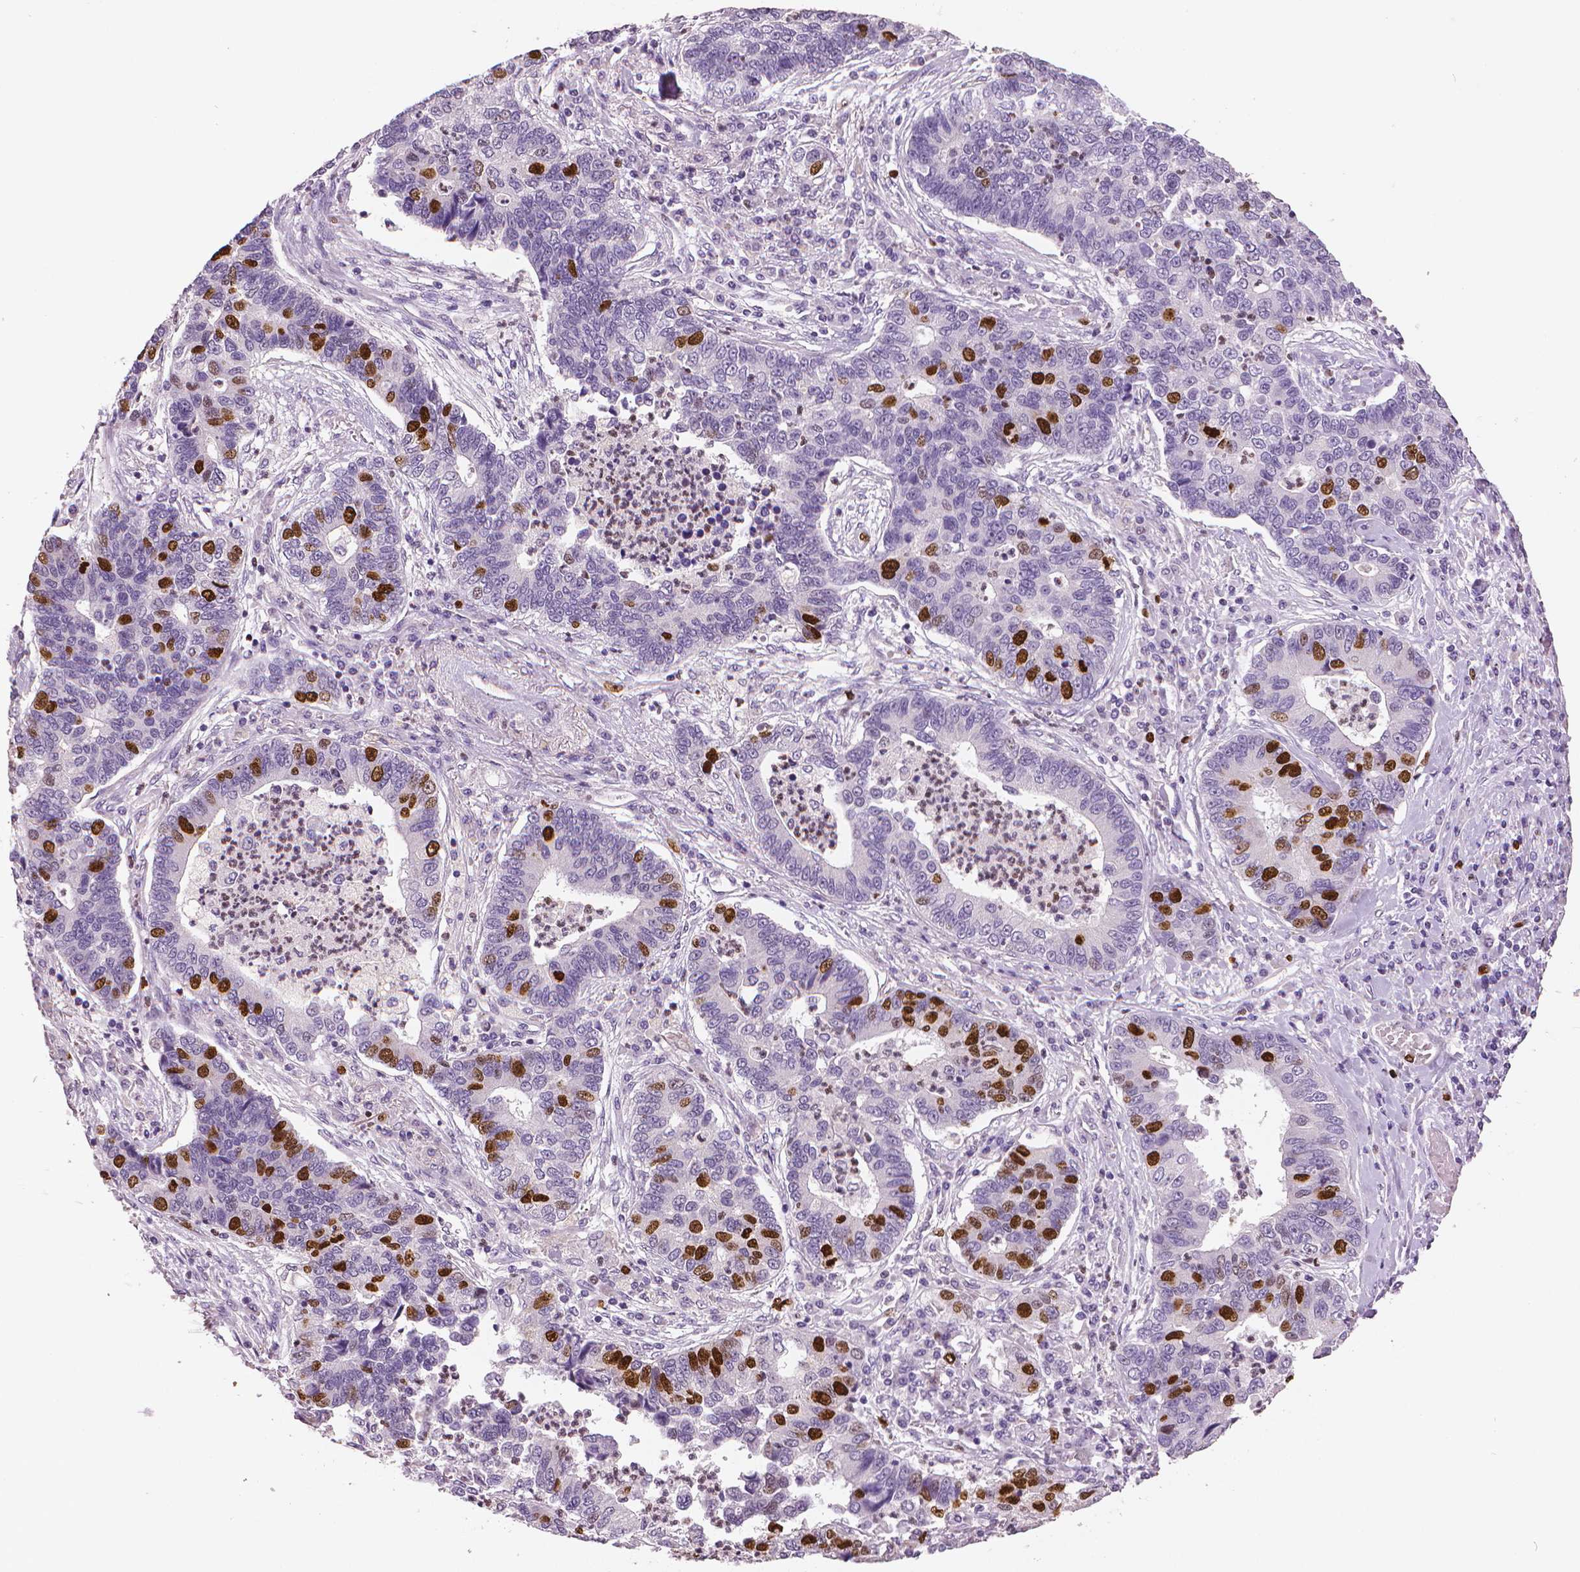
{"staining": {"intensity": "strong", "quantity": "<25%", "location": "nuclear"}, "tissue": "lung cancer", "cell_type": "Tumor cells", "image_type": "cancer", "snomed": [{"axis": "morphology", "description": "Adenocarcinoma, NOS"}, {"axis": "topography", "description": "Lung"}], "caption": "Immunohistochemistry (IHC) histopathology image of human lung adenocarcinoma stained for a protein (brown), which exhibits medium levels of strong nuclear positivity in about <25% of tumor cells.", "gene": "MKI67", "patient": {"sex": "female", "age": 57}}